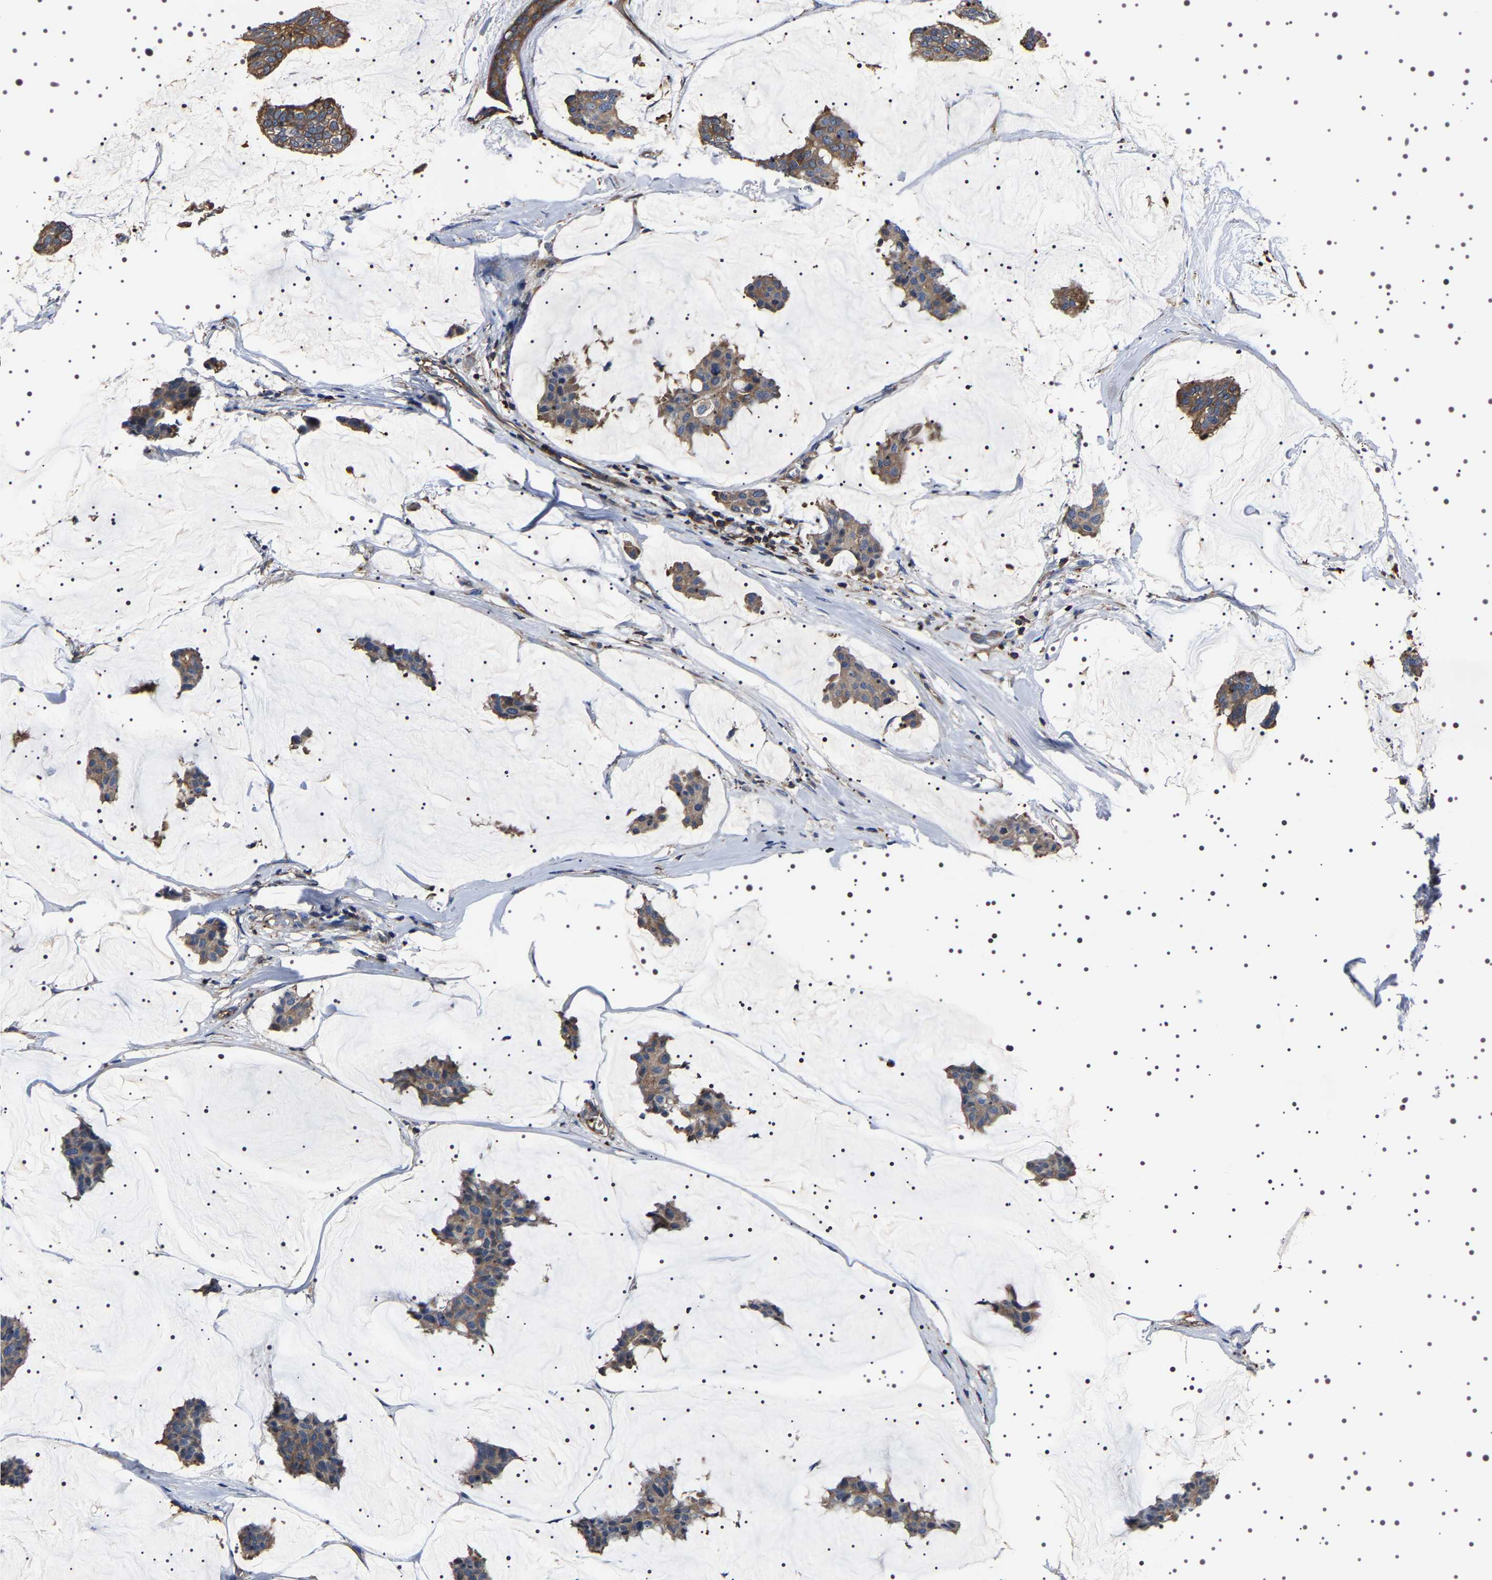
{"staining": {"intensity": "weak", "quantity": ">75%", "location": "cytoplasmic/membranous"}, "tissue": "breast cancer", "cell_type": "Tumor cells", "image_type": "cancer", "snomed": [{"axis": "morphology", "description": "Duct carcinoma"}, {"axis": "topography", "description": "Breast"}], "caption": "A low amount of weak cytoplasmic/membranous expression is appreciated in approximately >75% of tumor cells in breast cancer (infiltrating ductal carcinoma) tissue.", "gene": "WDR1", "patient": {"sex": "female", "age": 93}}